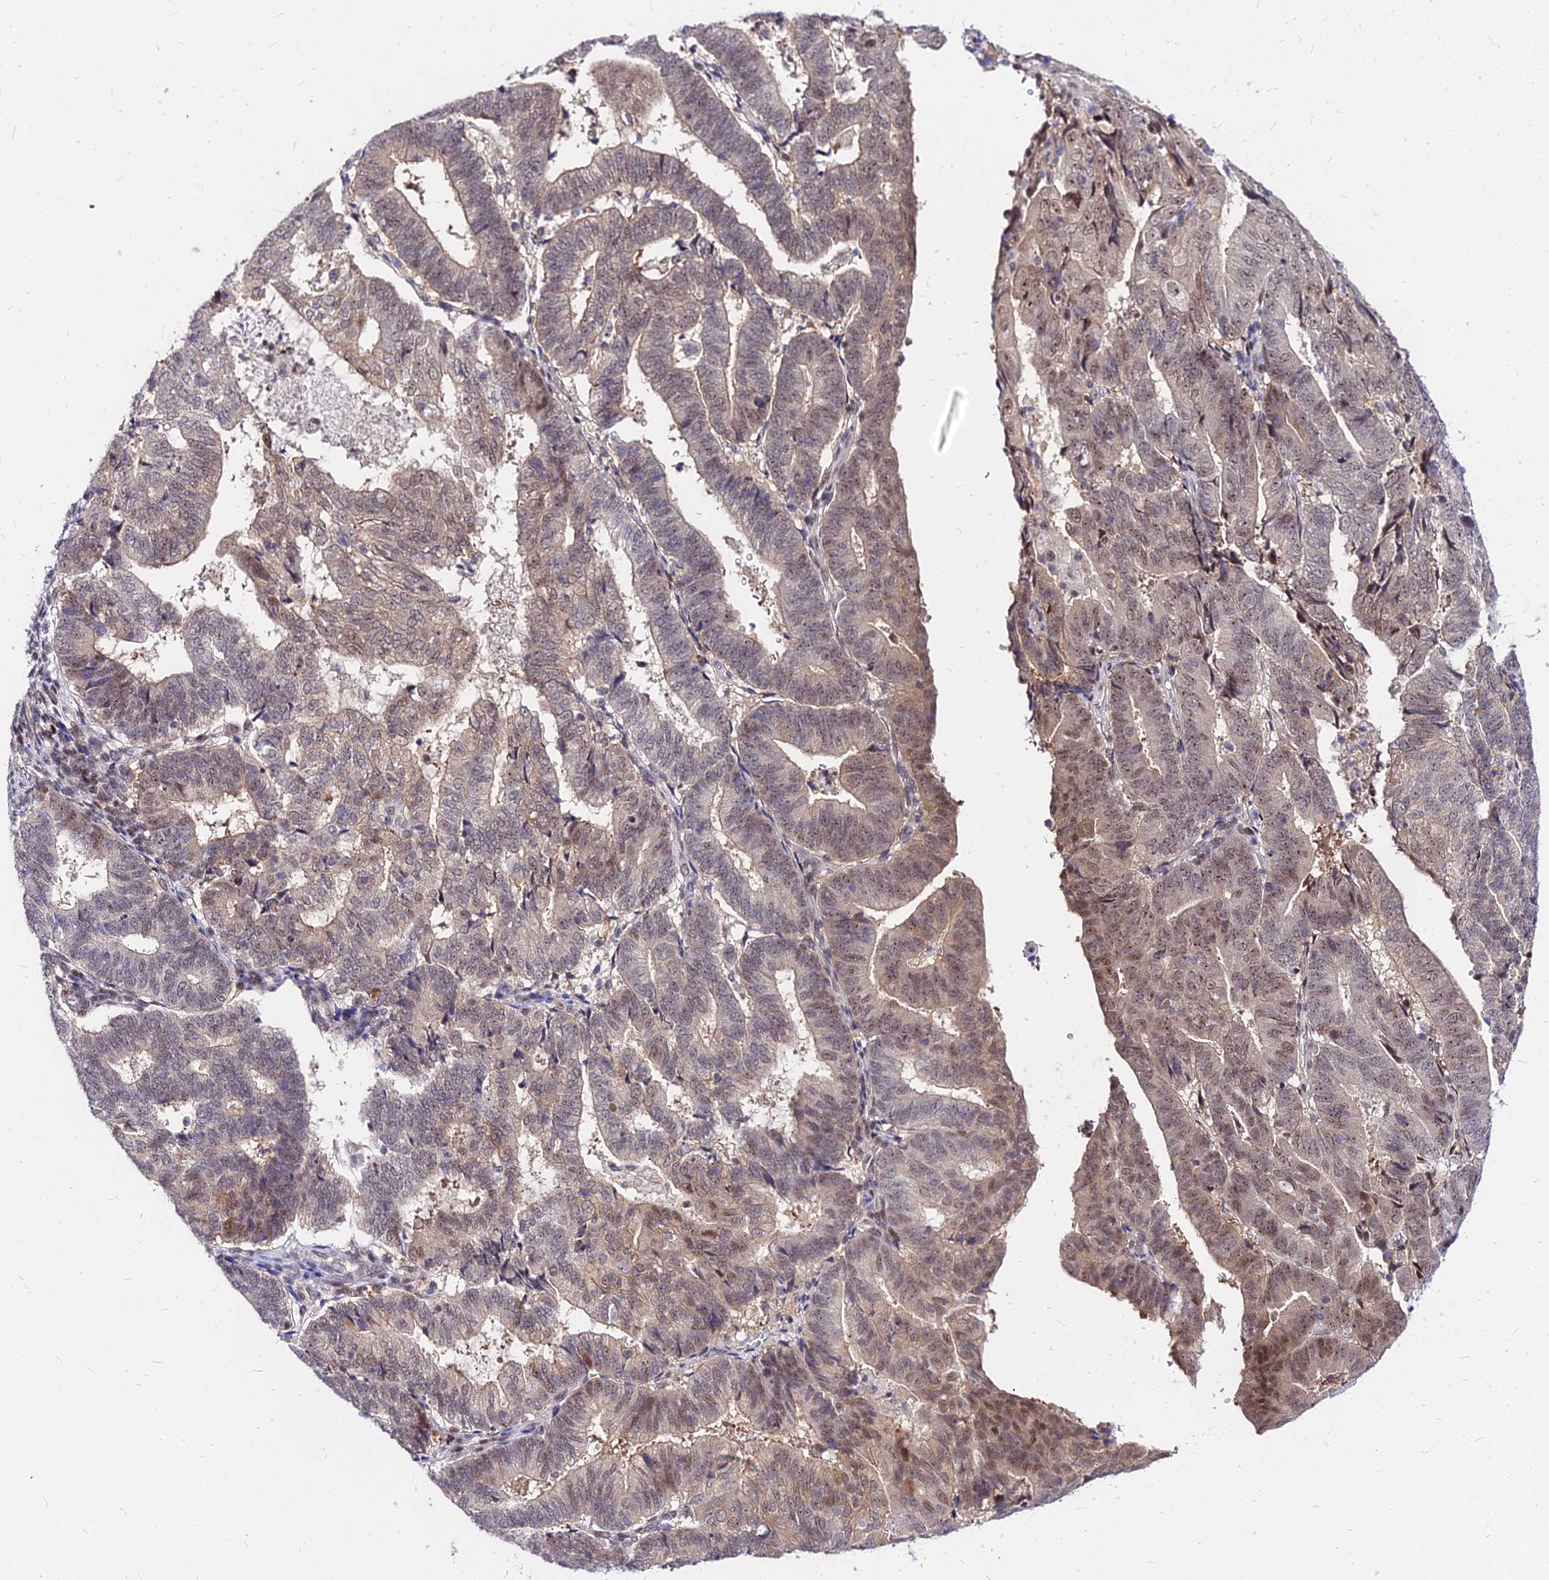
{"staining": {"intensity": "weak", "quantity": "25%-75%", "location": "cytoplasmic/membranous,nuclear"}, "tissue": "endometrial cancer", "cell_type": "Tumor cells", "image_type": "cancer", "snomed": [{"axis": "morphology", "description": "Adenocarcinoma, NOS"}, {"axis": "topography", "description": "Endometrium"}], "caption": "High-magnification brightfield microscopy of adenocarcinoma (endometrial) stained with DAB (brown) and counterstained with hematoxylin (blue). tumor cells exhibit weak cytoplasmic/membranous and nuclear positivity is identified in approximately25%-75% of cells.", "gene": "DDX55", "patient": {"sex": "female", "age": 70}}